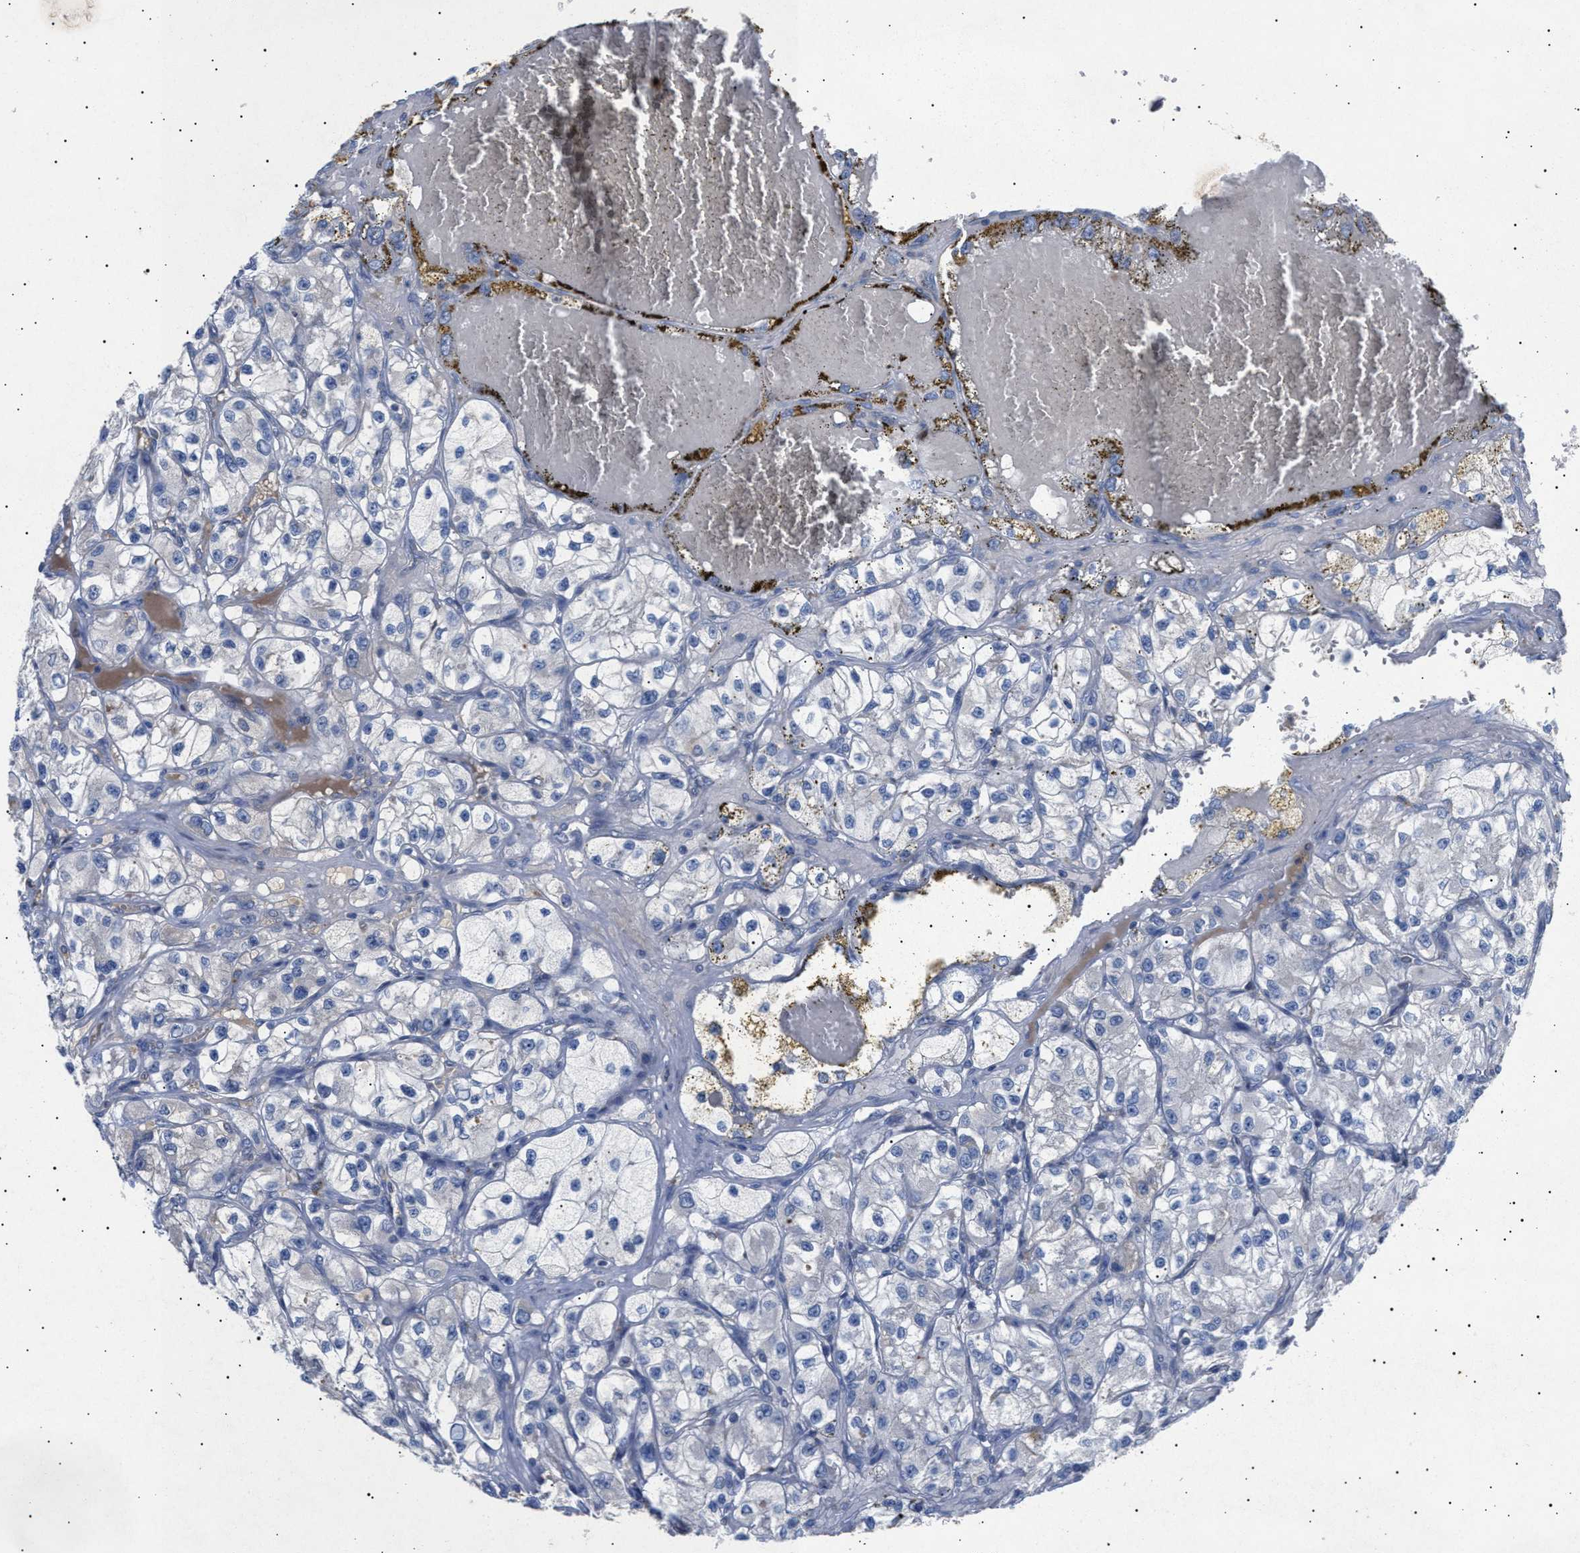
{"staining": {"intensity": "negative", "quantity": "none", "location": "none"}, "tissue": "renal cancer", "cell_type": "Tumor cells", "image_type": "cancer", "snomed": [{"axis": "morphology", "description": "Adenocarcinoma, NOS"}, {"axis": "topography", "description": "Kidney"}], "caption": "There is no significant staining in tumor cells of adenocarcinoma (renal).", "gene": "SIRT5", "patient": {"sex": "female", "age": 57}}